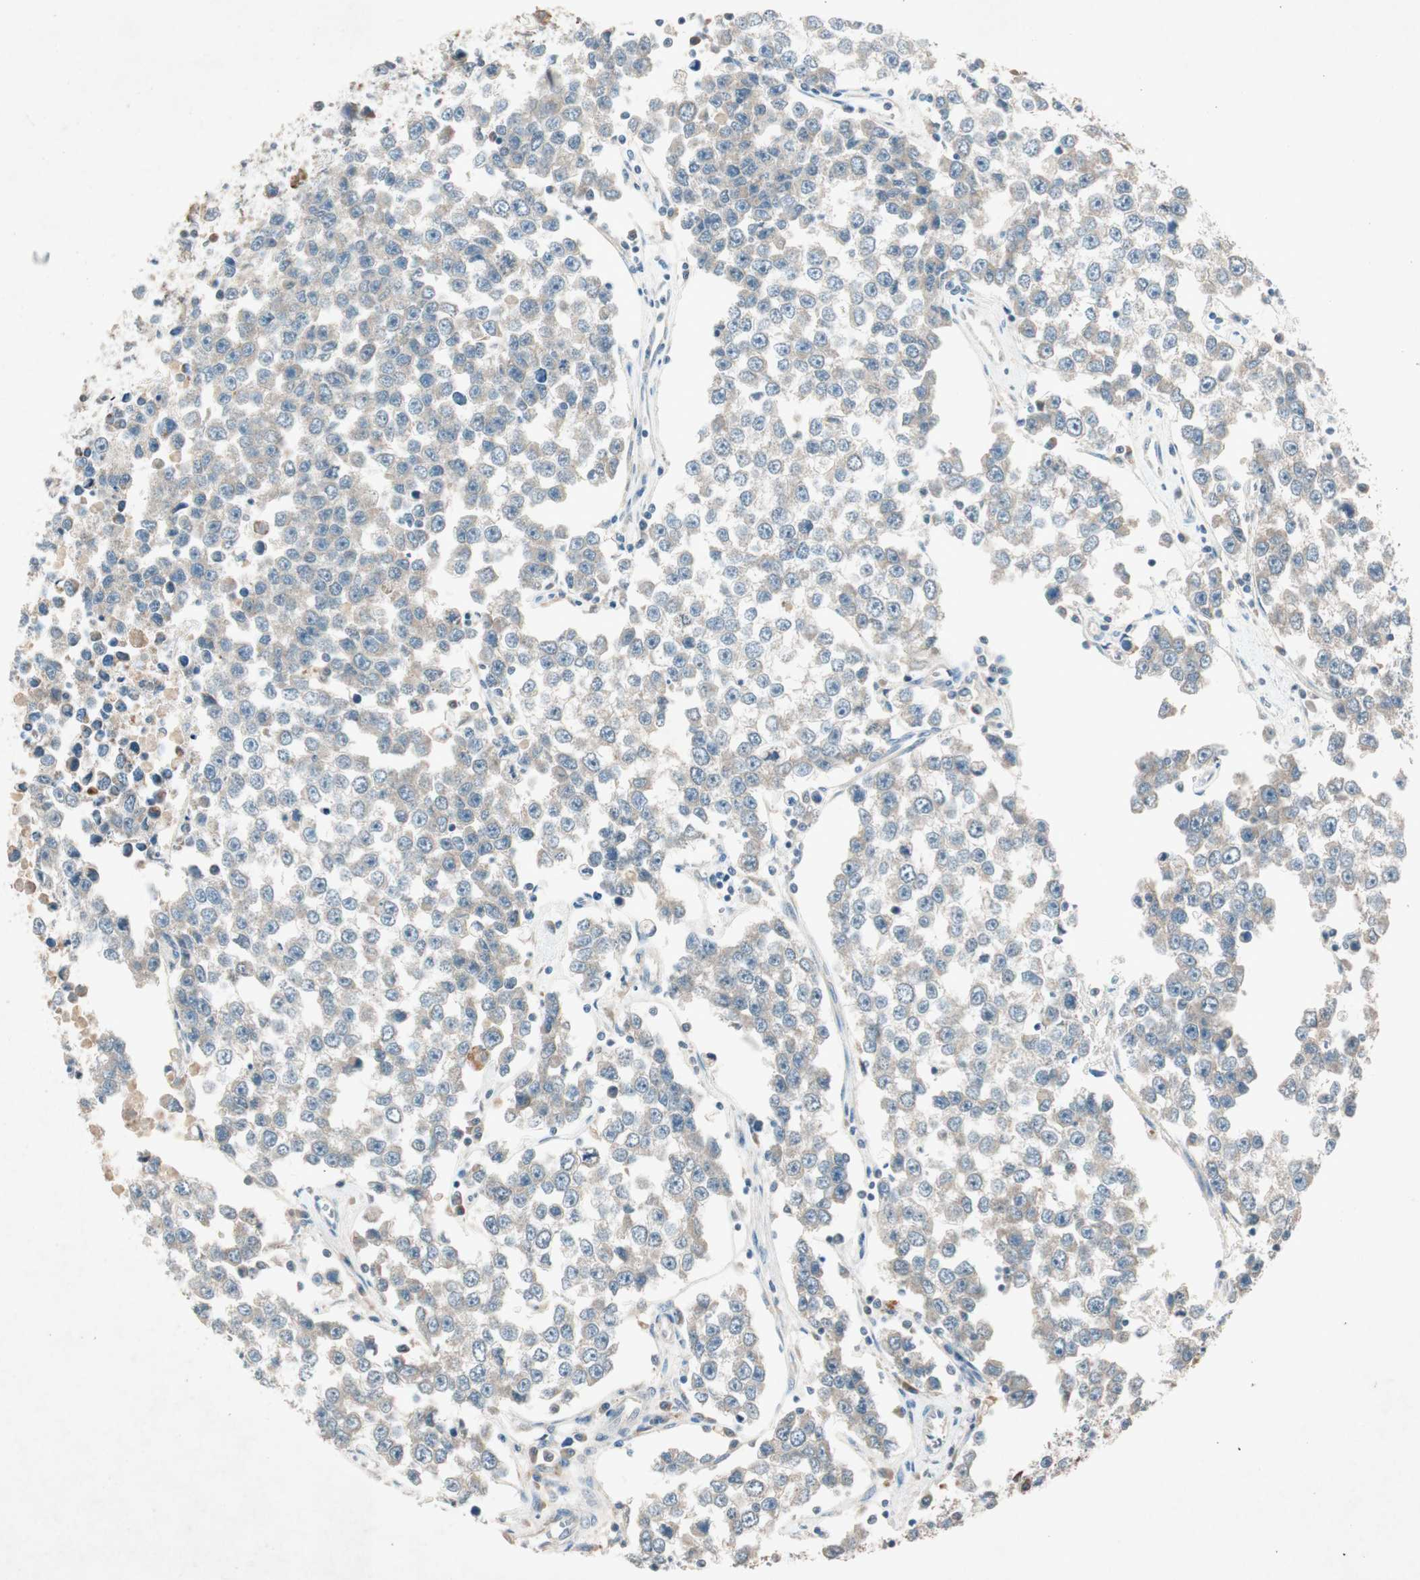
{"staining": {"intensity": "weak", "quantity": "25%-75%", "location": "cytoplasmic/membranous"}, "tissue": "testis cancer", "cell_type": "Tumor cells", "image_type": "cancer", "snomed": [{"axis": "morphology", "description": "Seminoma, NOS"}, {"axis": "morphology", "description": "Carcinoma, Embryonal, NOS"}, {"axis": "topography", "description": "Testis"}], "caption": "Embryonal carcinoma (testis) was stained to show a protein in brown. There is low levels of weak cytoplasmic/membranous expression in about 25%-75% of tumor cells. Immunohistochemistry stains the protein in brown and the nuclei are stained blue.", "gene": "NKAIN1", "patient": {"sex": "male", "age": 52}}